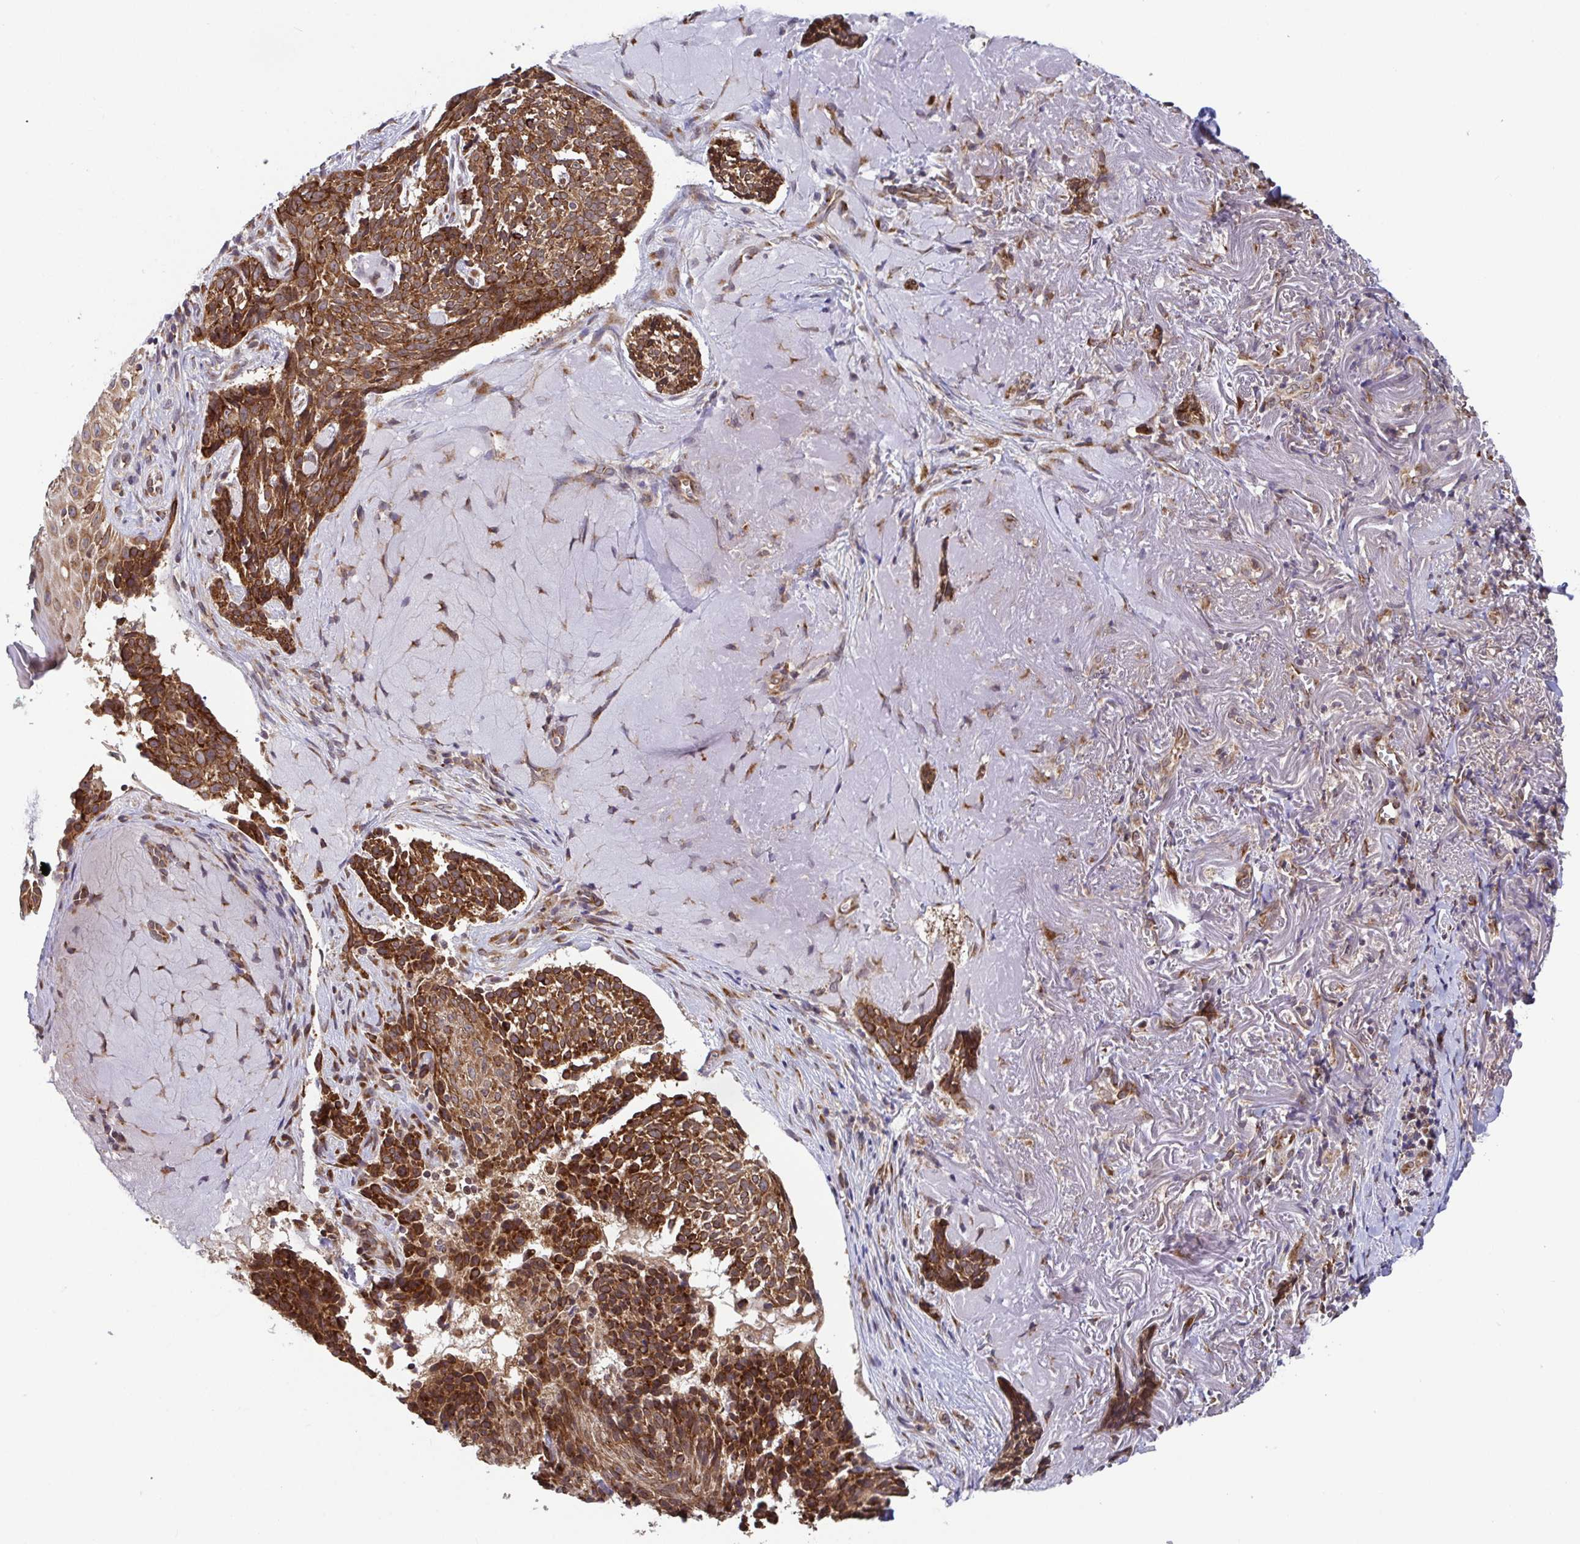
{"staining": {"intensity": "strong", "quantity": ">75%", "location": "cytoplasmic/membranous"}, "tissue": "skin cancer", "cell_type": "Tumor cells", "image_type": "cancer", "snomed": [{"axis": "morphology", "description": "Basal cell carcinoma"}, {"axis": "topography", "description": "Skin"}, {"axis": "topography", "description": "Skin of face"}], "caption": "This photomicrograph shows IHC staining of human skin cancer, with high strong cytoplasmic/membranous positivity in about >75% of tumor cells.", "gene": "ATP5MJ", "patient": {"sex": "female", "age": 95}}